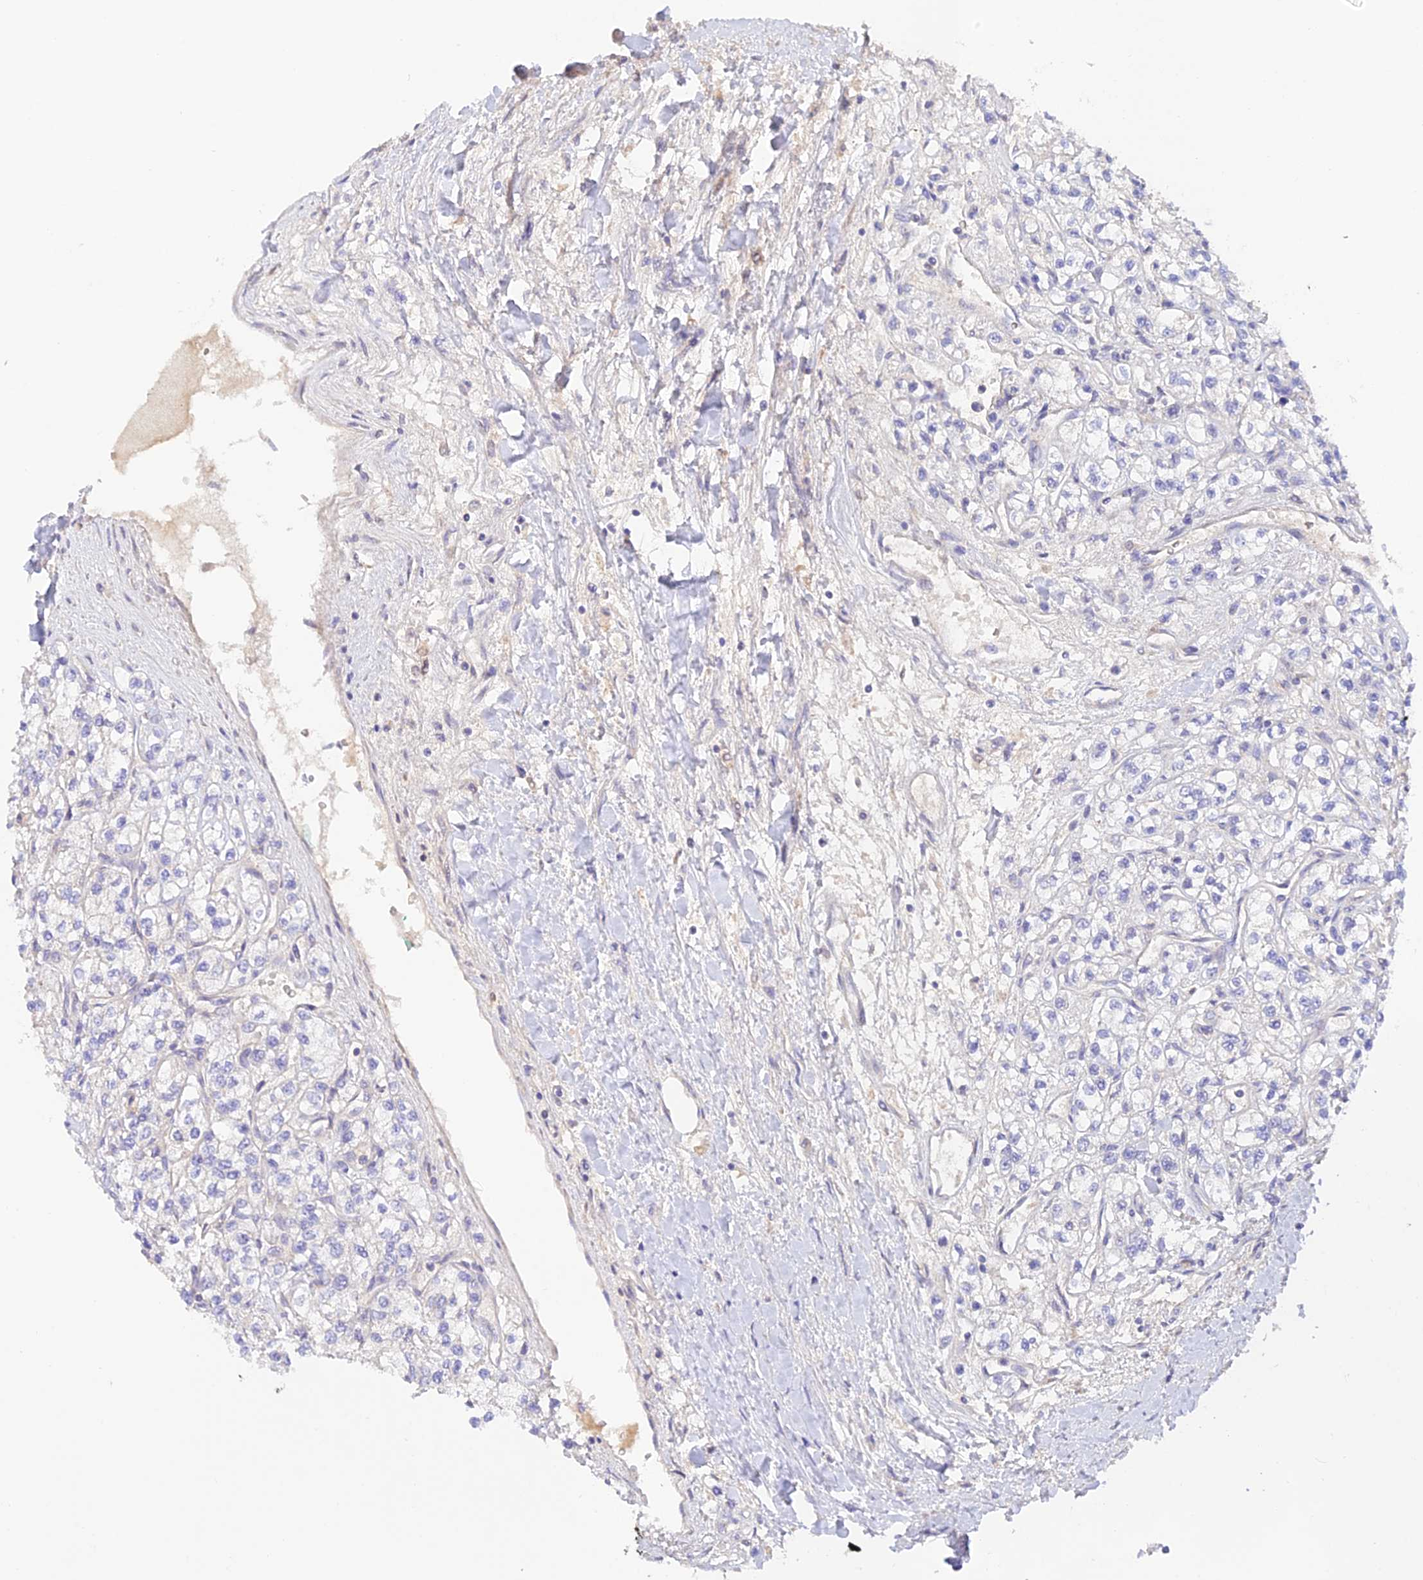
{"staining": {"intensity": "negative", "quantity": "none", "location": "none"}, "tissue": "renal cancer", "cell_type": "Tumor cells", "image_type": "cancer", "snomed": [{"axis": "morphology", "description": "Adenocarcinoma, NOS"}, {"axis": "topography", "description": "Kidney"}], "caption": "Immunohistochemical staining of renal cancer shows no significant positivity in tumor cells.", "gene": "CAMSAP3", "patient": {"sex": "male", "age": 80}}